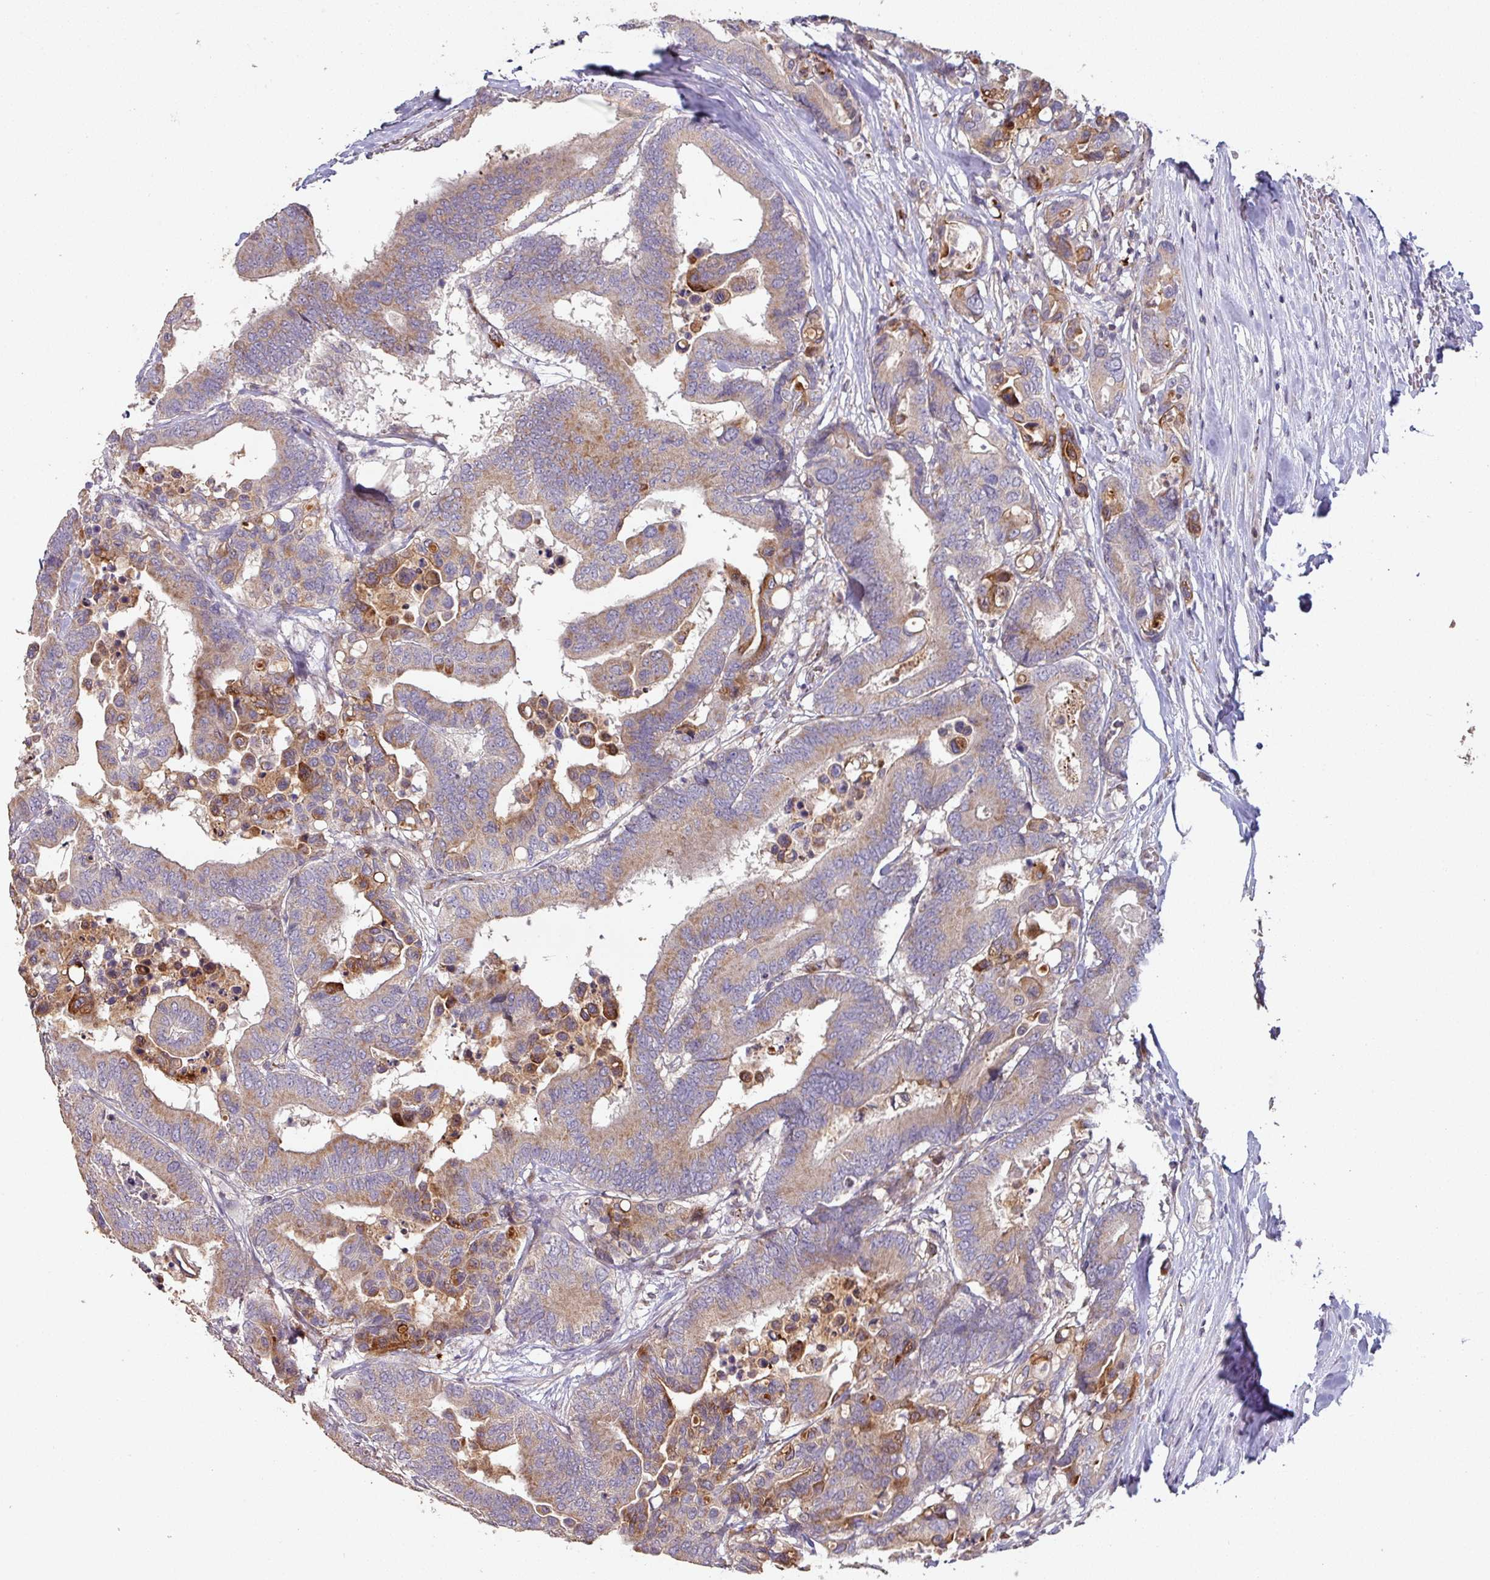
{"staining": {"intensity": "moderate", "quantity": ">75%", "location": "cytoplasmic/membranous"}, "tissue": "colorectal cancer", "cell_type": "Tumor cells", "image_type": "cancer", "snomed": [{"axis": "morphology", "description": "Normal tissue, NOS"}, {"axis": "morphology", "description": "Adenocarcinoma, NOS"}, {"axis": "topography", "description": "Colon"}], "caption": "A brown stain highlights moderate cytoplasmic/membranous staining of a protein in human colorectal adenocarcinoma tumor cells.", "gene": "RPL23A", "patient": {"sex": "male", "age": 82}}